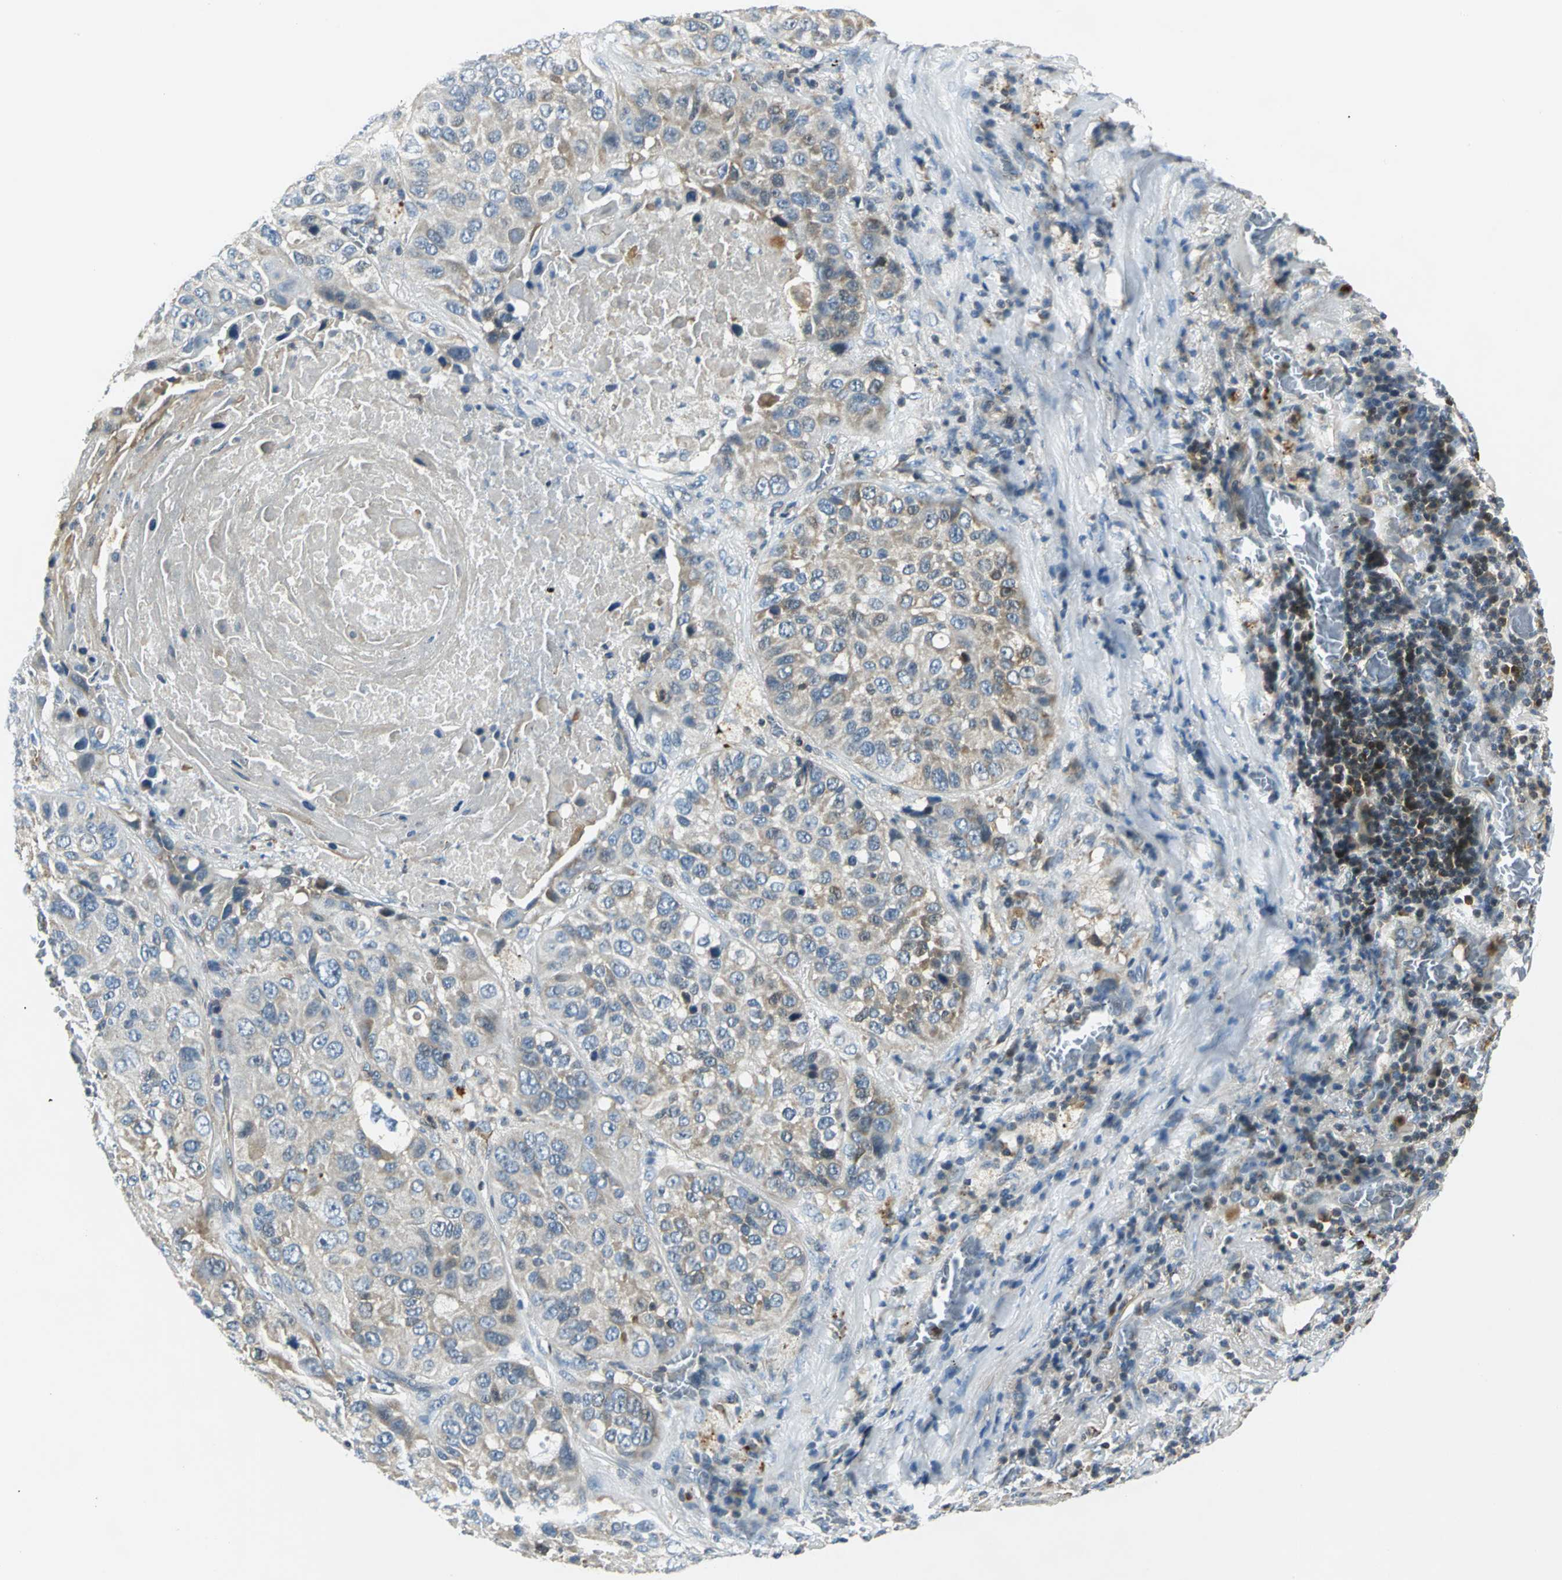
{"staining": {"intensity": "weak", "quantity": ">75%", "location": "cytoplasmic/membranous"}, "tissue": "lung cancer", "cell_type": "Tumor cells", "image_type": "cancer", "snomed": [{"axis": "morphology", "description": "Squamous cell carcinoma, NOS"}, {"axis": "topography", "description": "Lung"}], "caption": "There is low levels of weak cytoplasmic/membranous expression in tumor cells of lung cancer (squamous cell carcinoma), as demonstrated by immunohistochemical staining (brown color).", "gene": "USP40", "patient": {"sex": "male", "age": 57}}